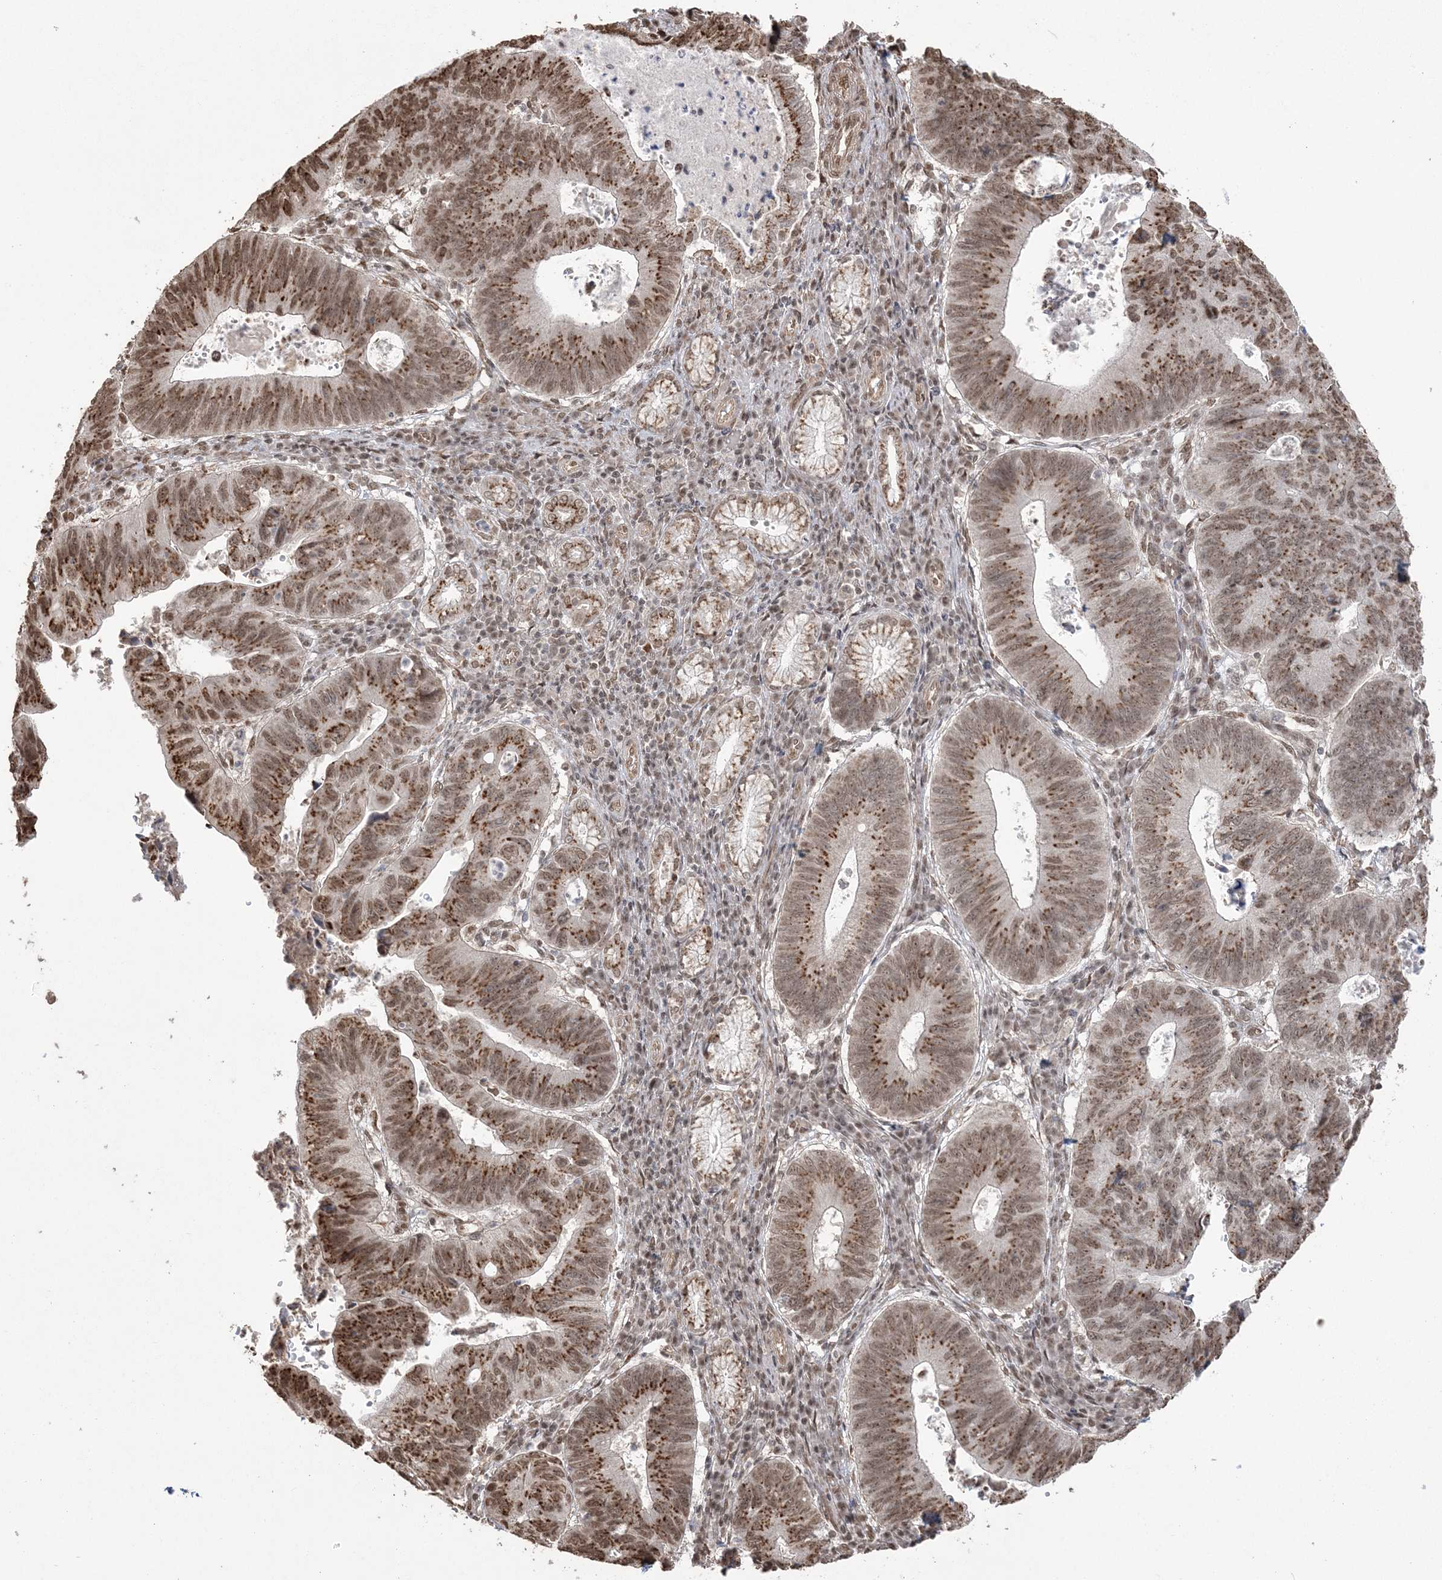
{"staining": {"intensity": "strong", "quantity": ">75%", "location": "cytoplasmic/membranous,nuclear"}, "tissue": "stomach cancer", "cell_type": "Tumor cells", "image_type": "cancer", "snomed": [{"axis": "morphology", "description": "Adenocarcinoma, NOS"}, {"axis": "topography", "description": "Stomach"}], "caption": "This is an image of immunohistochemistry (IHC) staining of stomach adenocarcinoma, which shows strong positivity in the cytoplasmic/membranous and nuclear of tumor cells.", "gene": "ZNF839", "patient": {"sex": "male", "age": 59}}